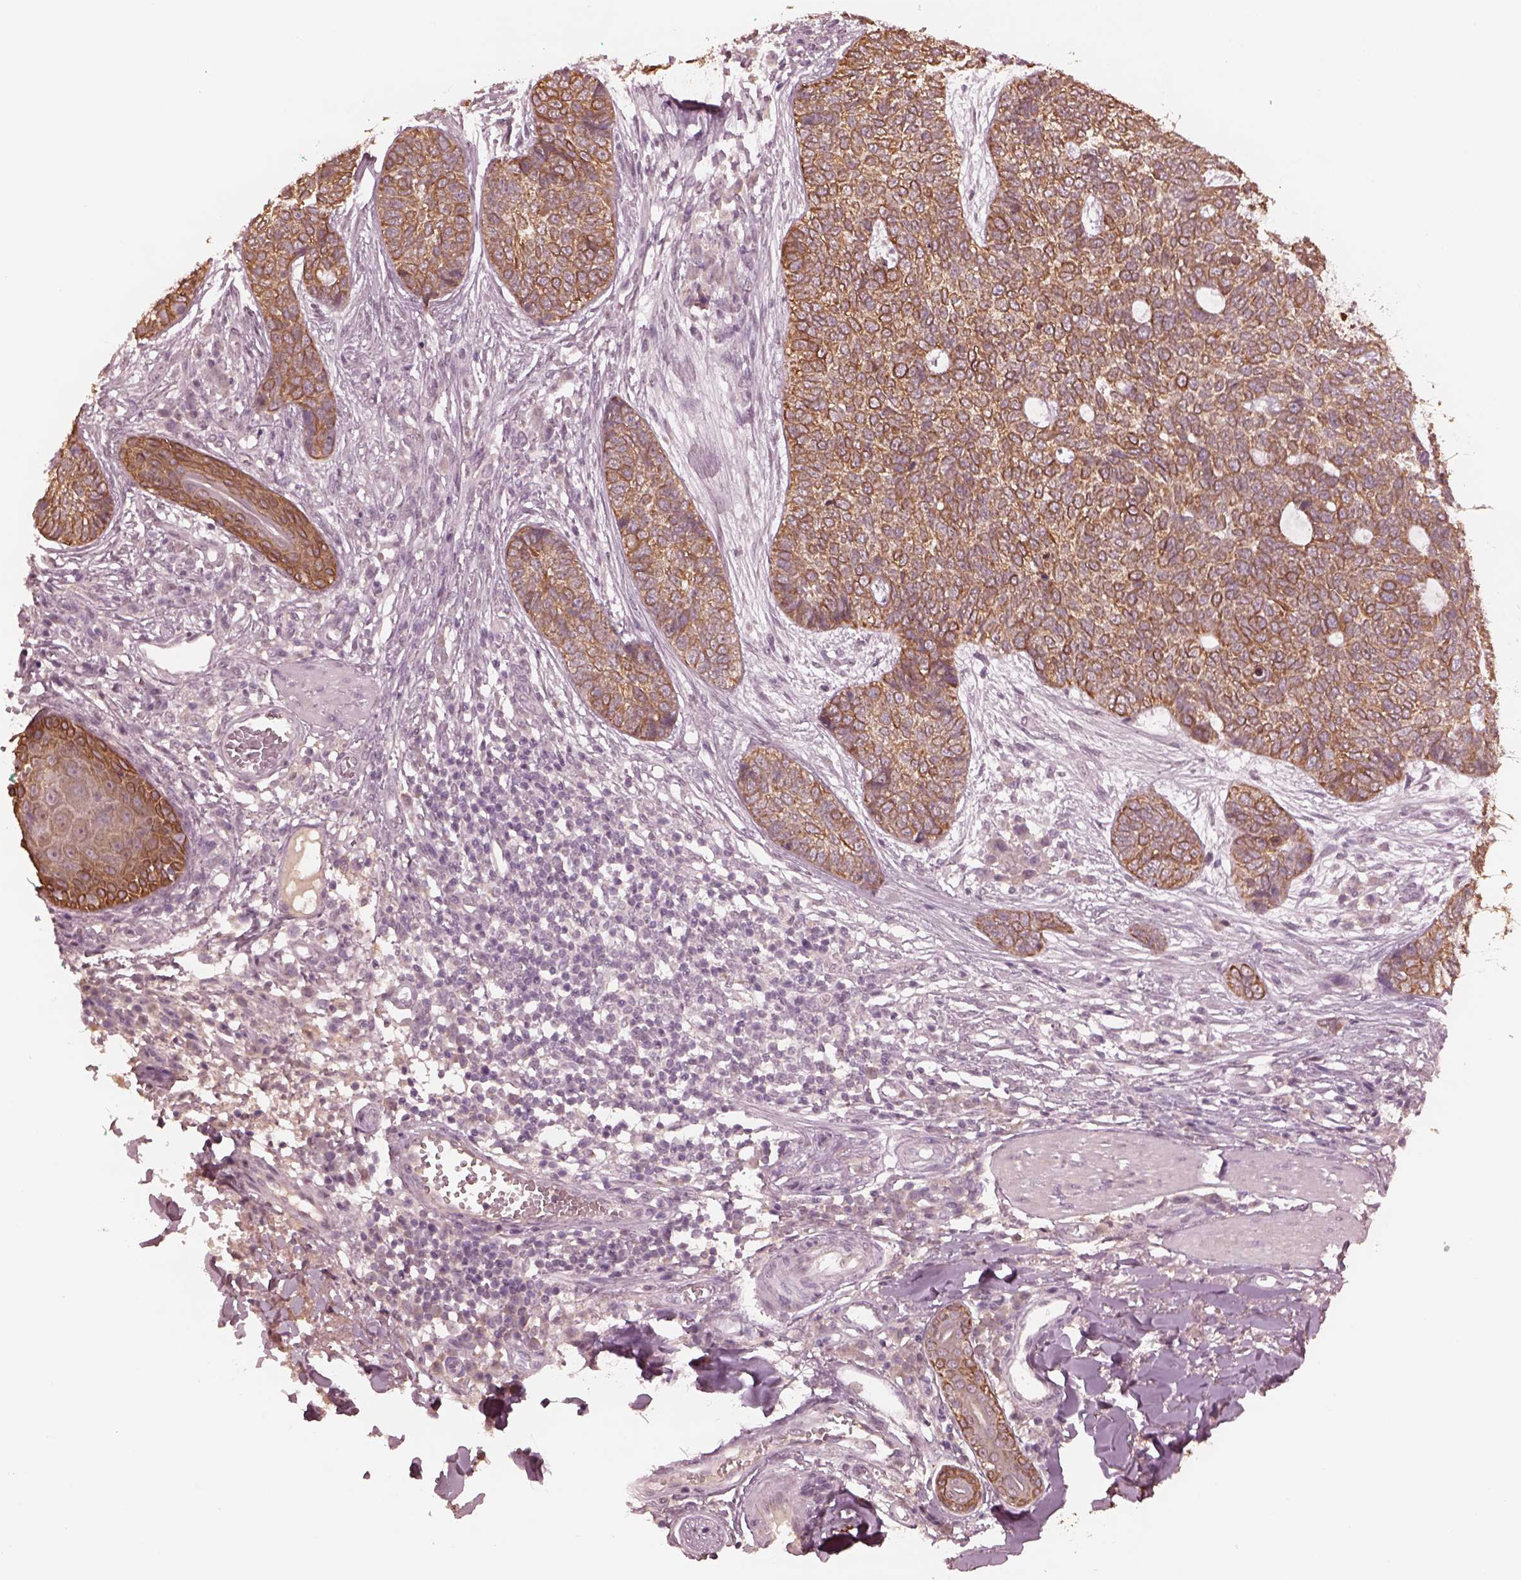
{"staining": {"intensity": "strong", "quantity": ">75%", "location": "cytoplasmic/membranous"}, "tissue": "skin cancer", "cell_type": "Tumor cells", "image_type": "cancer", "snomed": [{"axis": "morphology", "description": "Basal cell carcinoma"}, {"axis": "topography", "description": "Skin"}], "caption": "Immunohistochemistry (IHC) (DAB (3,3'-diaminobenzidine)) staining of basal cell carcinoma (skin) displays strong cytoplasmic/membranous protein expression in approximately >75% of tumor cells.", "gene": "KRT79", "patient": {"sex": "female", "age": 69}}